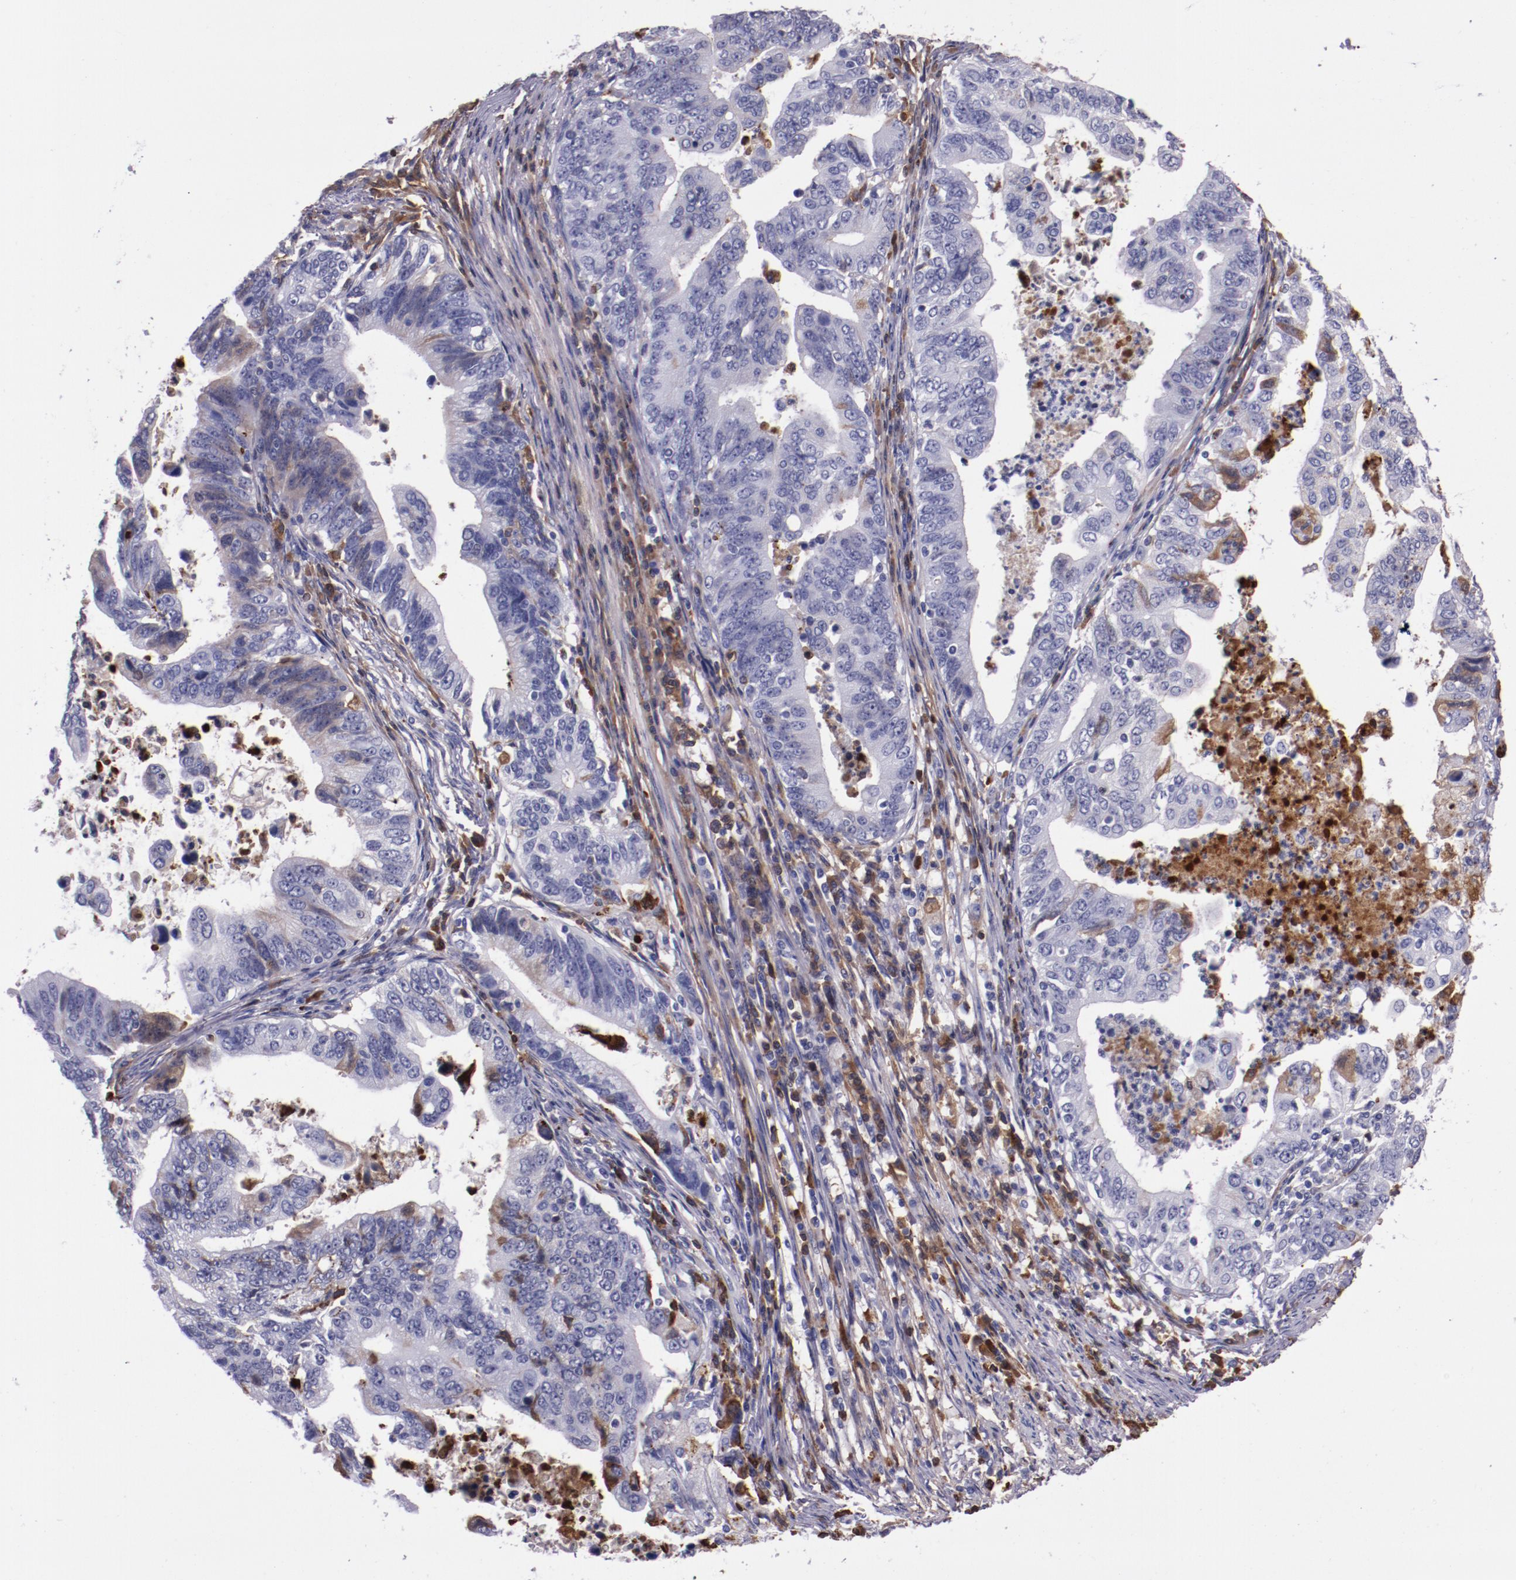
{"staining": {"intensity": "negative", "quantity": "none", "location": "none"}, "tissue": "stomach cancer", "cell_type": "Tumor cells", "image_type": "cancer", "snomed": [{"axis": "morphology", "description": "Adenocarcinoma, NOS"}, {"axis": "topography", "description": "Stomach, upper"}], "caption": "This is an IHC micrograph of human adenocarcinoma (stomach). There is no expression in tumor cells.", "gene": "APOH", "patient": {"sex": "female", "age": 50}}